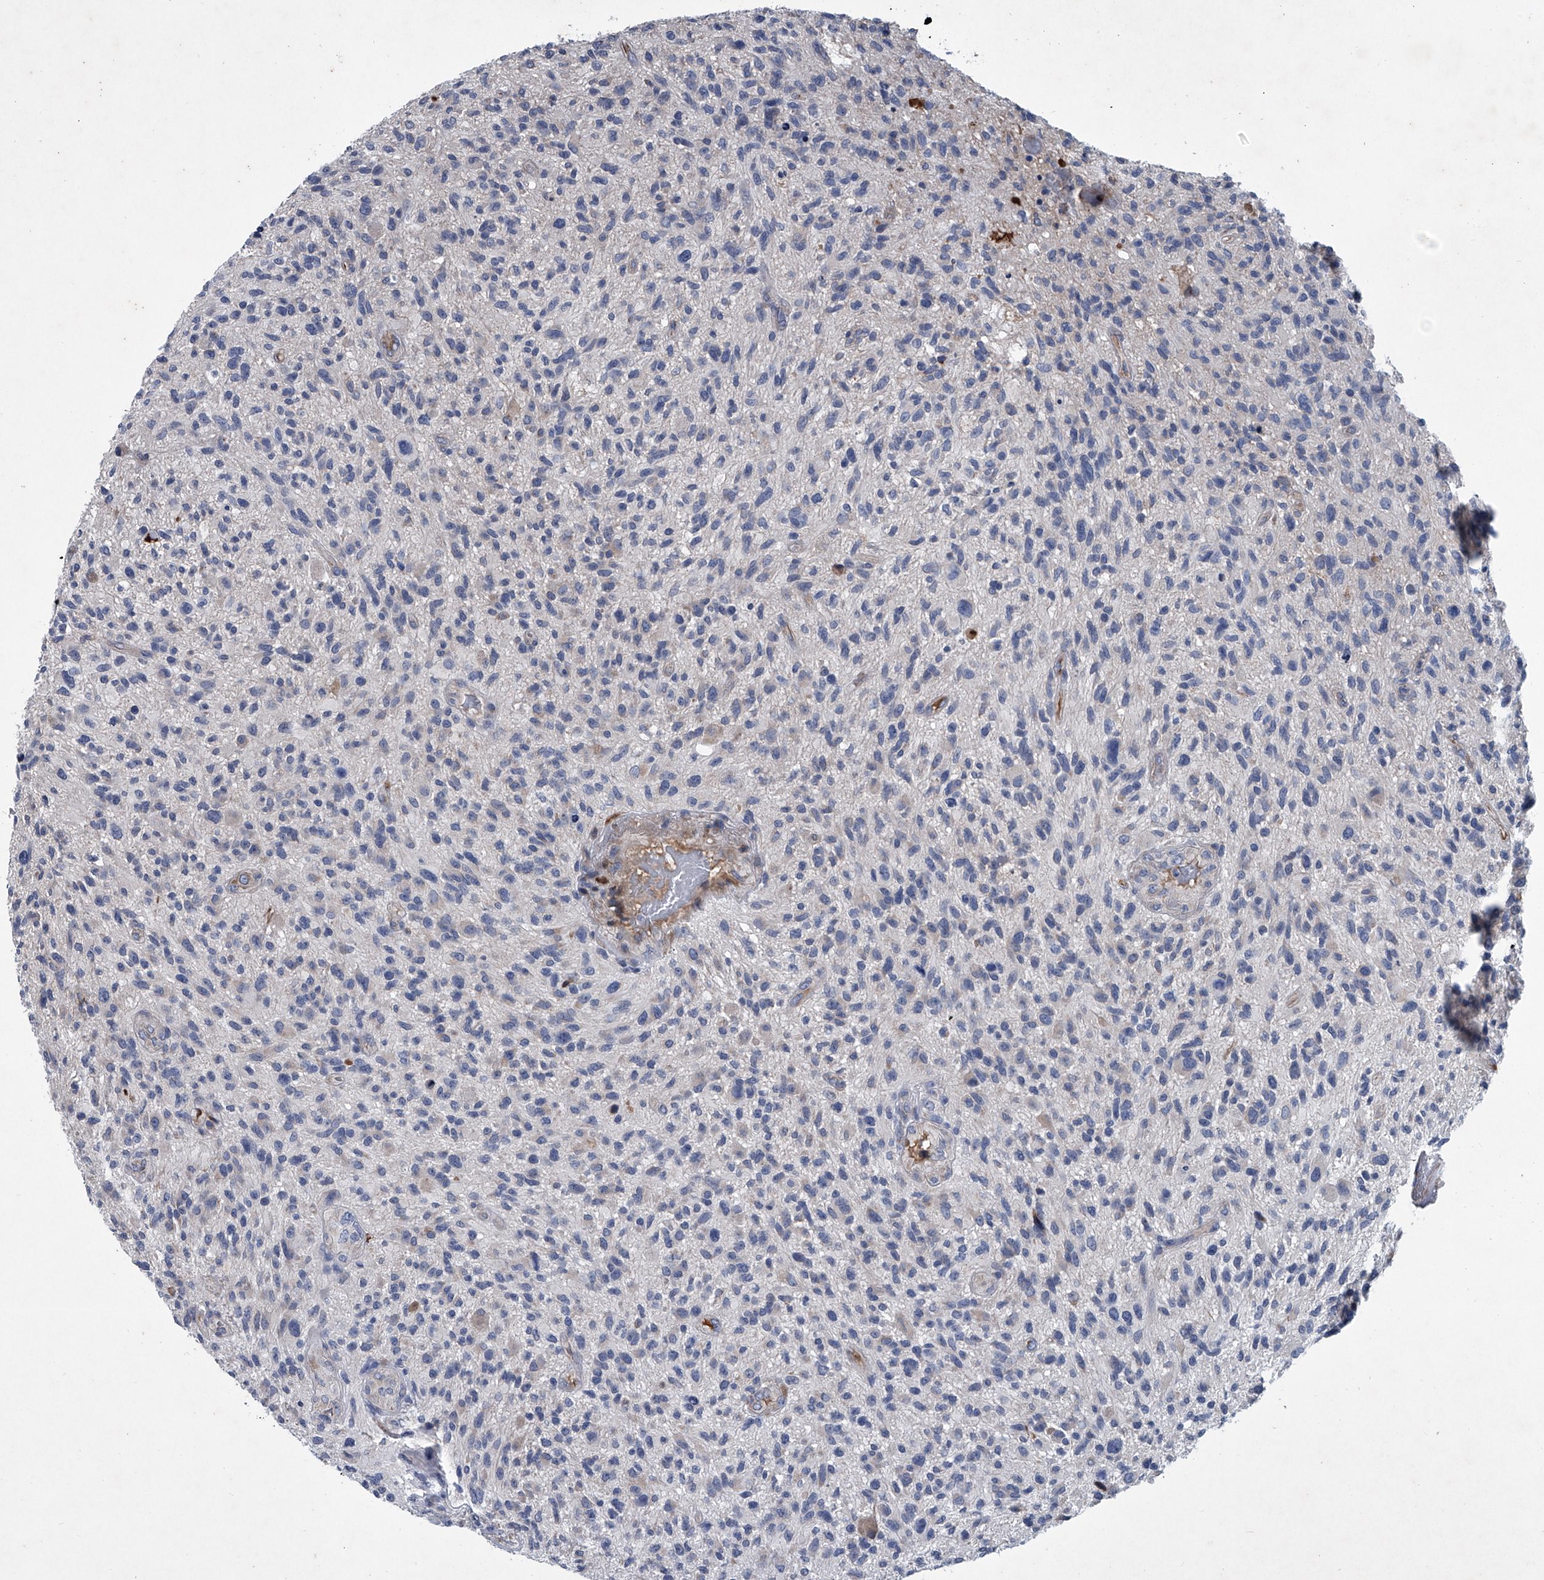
{"staining": {"intensity": "negative", "quantity": "none", "location": "none"}, "tissue": "glioma", "cell_type": "Tumor cells", "image_type": "cancer", "snomed": [{"axis": "morphology", "description": "Glioma, malignant, High grade"}, {"axis": "topography", "description": "Brain"}], "caption": "Tumor cells are negative for protein expression in human malignant glioma (high-grade).", "gene": "ABCG1", "patient": {"sex": "male", "age": 47}}